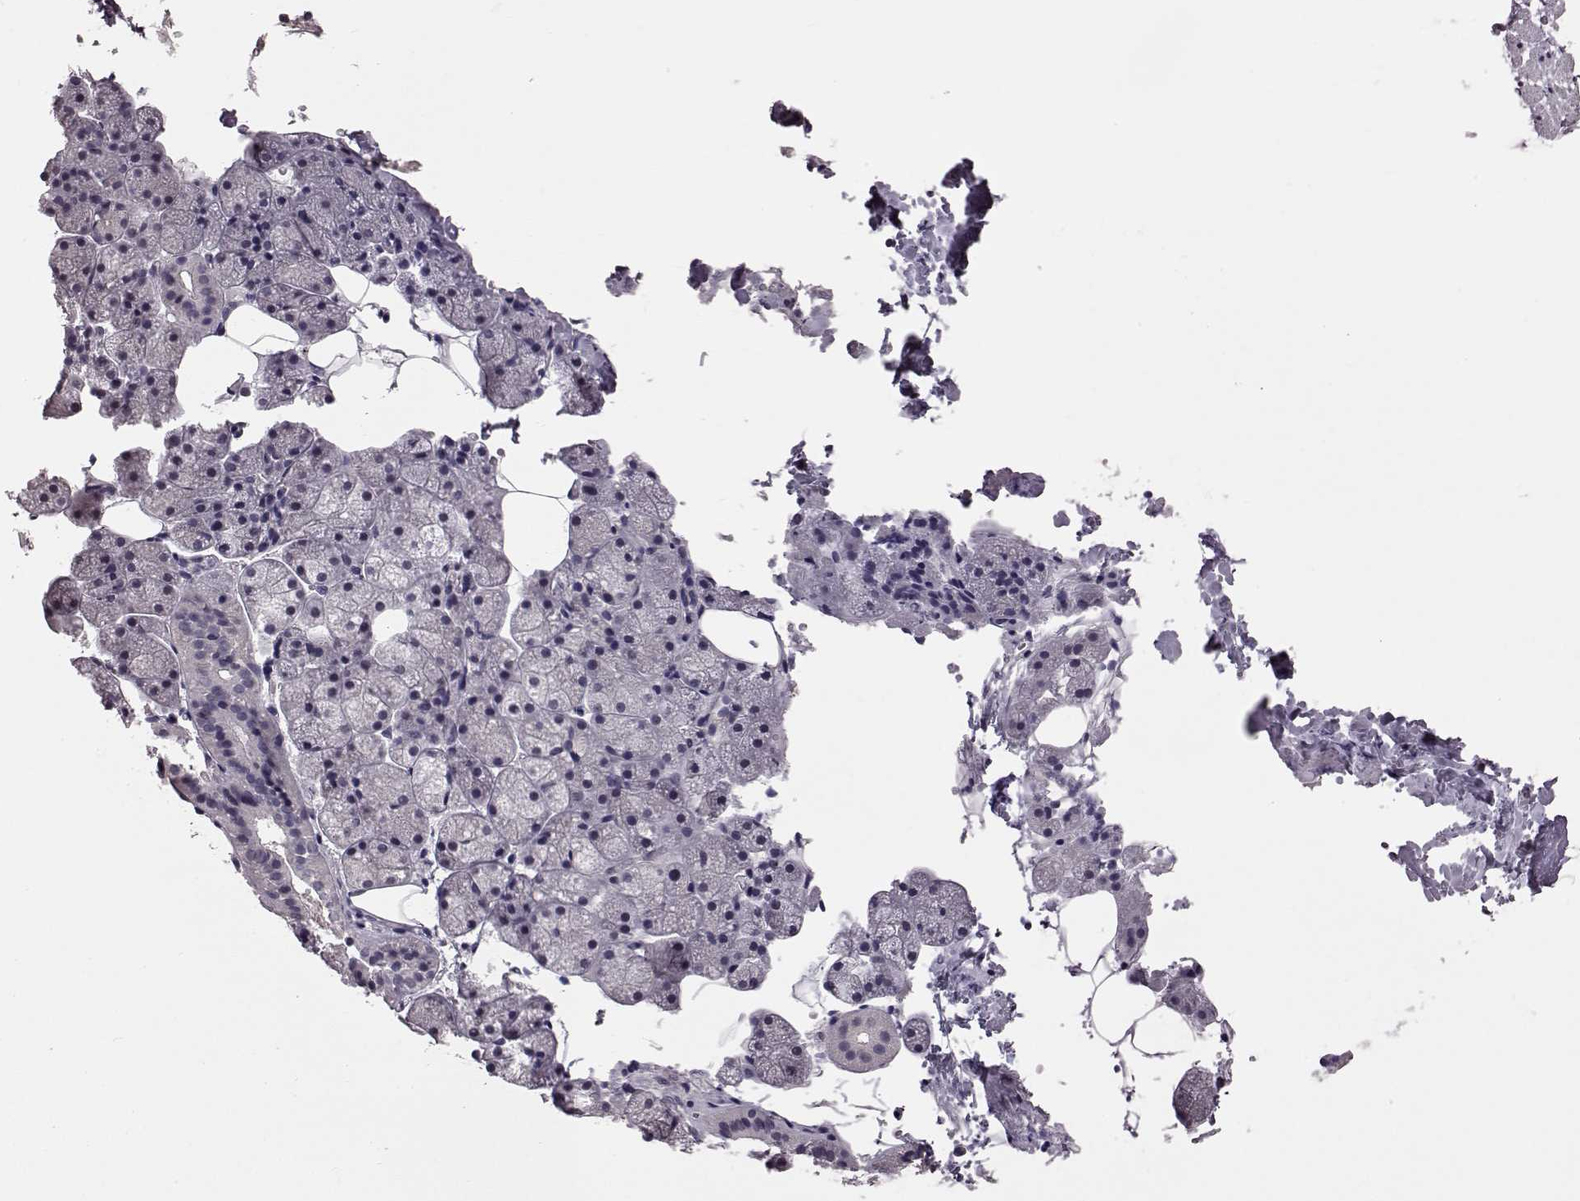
{"staining": {"intensity": "negative", "quantity": "none", "location": "none"}, "tissue": "salivary gland", "cell_type": "Glandular cells", "image_type": "normal", "snomed": [{"axis": "morphology", "description": "Normal tissue, NOS"}, {"axis": "topography", "description": "Salivary gland"}], "caption": "Immunohistochemistry image of benign salivary gland: human salivary gland stained with DAB (3,3'-diaminobenzidine) demonstrates no significant protein staining in glandular cells. (Brightfield microscopy of DAB (3,3'-diaminobenzidine) IHC at high magnification).", "gene": "C10orf62", "patient": {"sex": "male", "age": 38}}